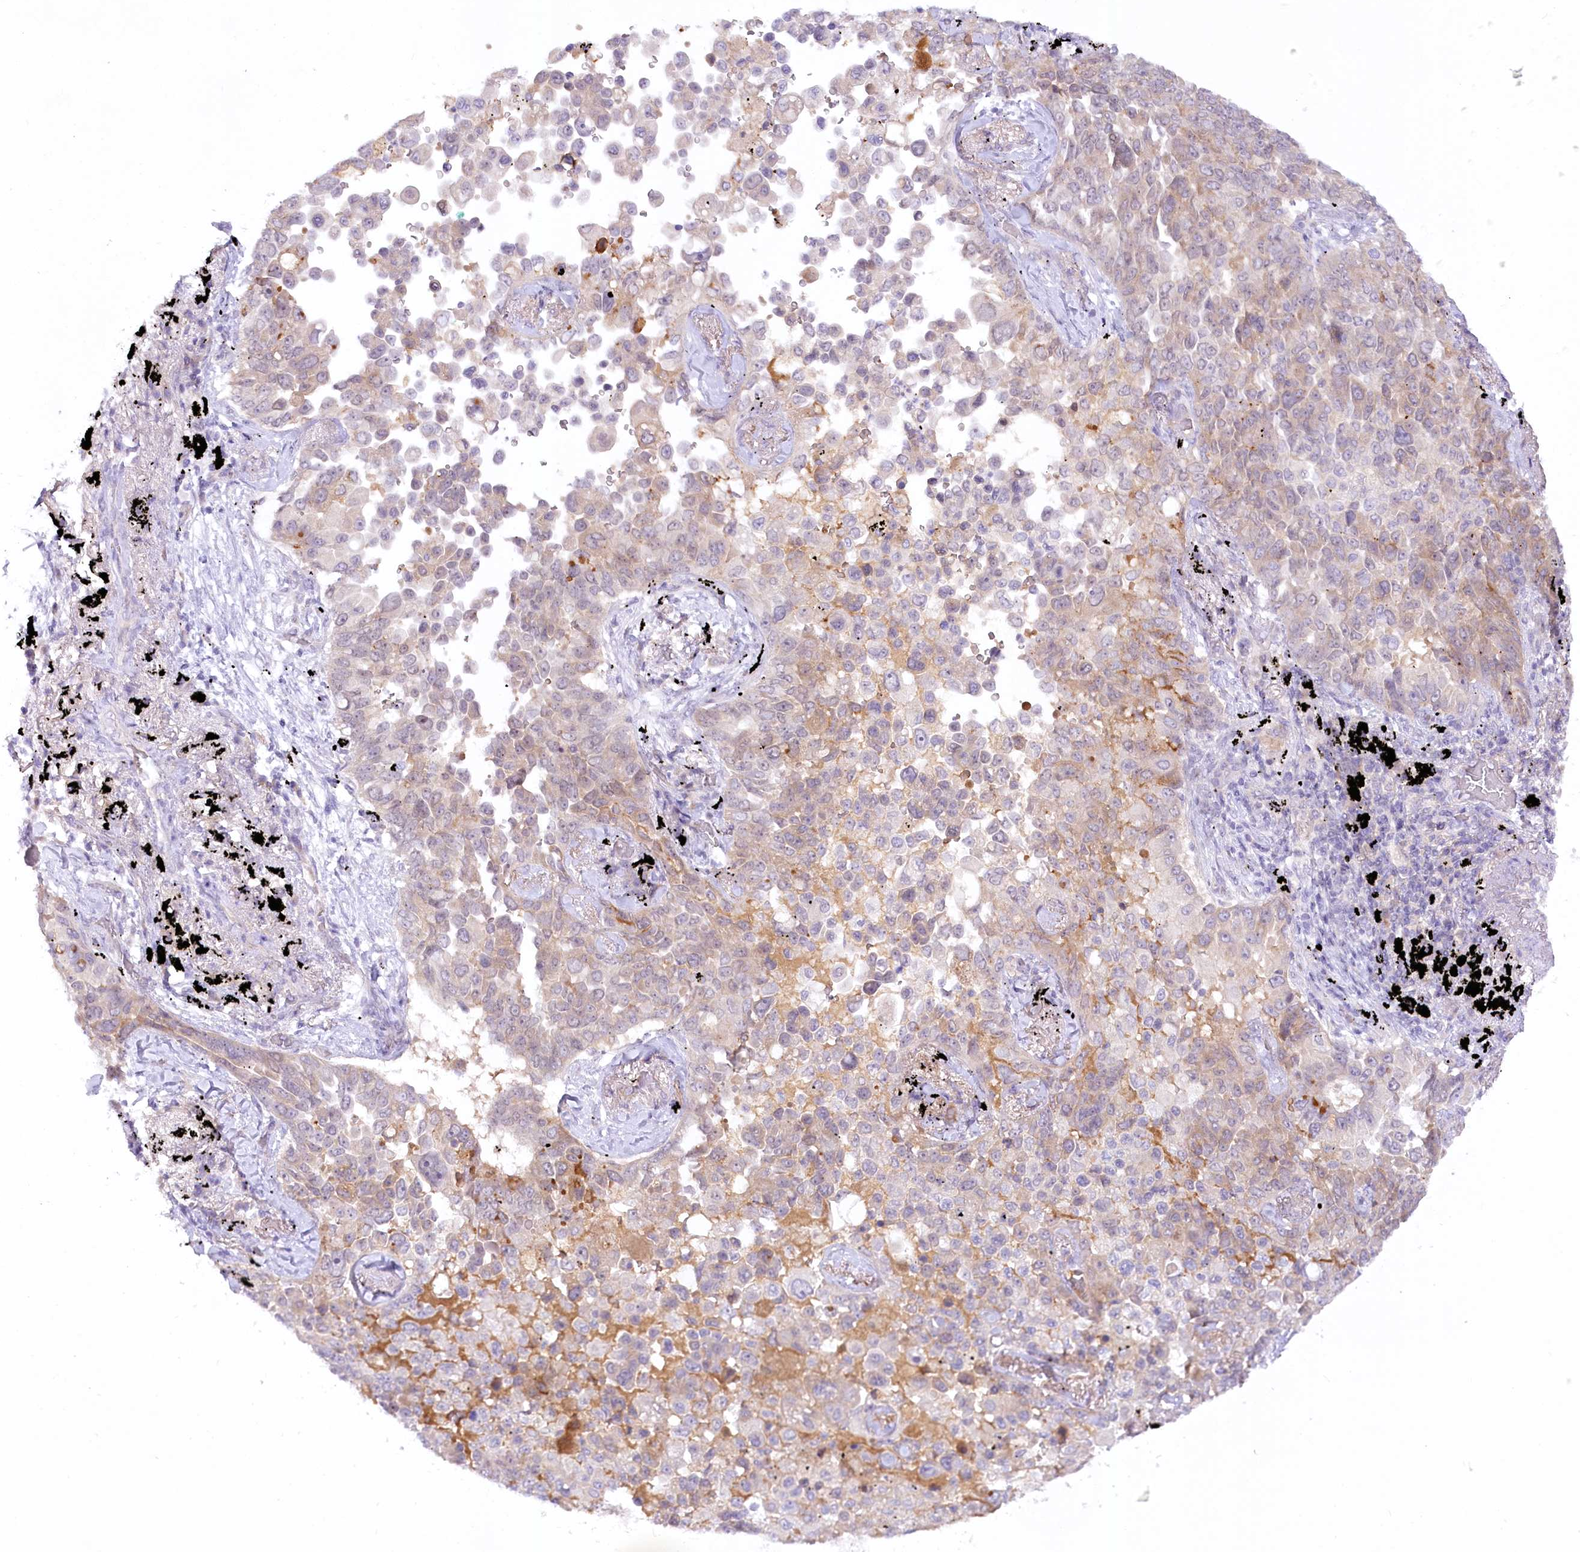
{"staining": {"intensity": "moderate", "quantity": "<25%", "location": "cytoplasmic/membranous"}, "tissue": "lung cancer", "cell_type": "Tumor cells", "image_type": "cancer", "snomed": [{"axis": "morphology", "description": "Adenocarcinoma, NOS"}, {"axis": "topography", "description": "Lung"}], "caption": "The histopathology image shows immunohistochemical staining of lung cancer (adenocarcinoma). There is moderate cytoplasmic/membranous positivity is seen in approximately <25% of tumor cells.", "gene": "EFHC2", "patient": {"sex": "female", "age": 67}}